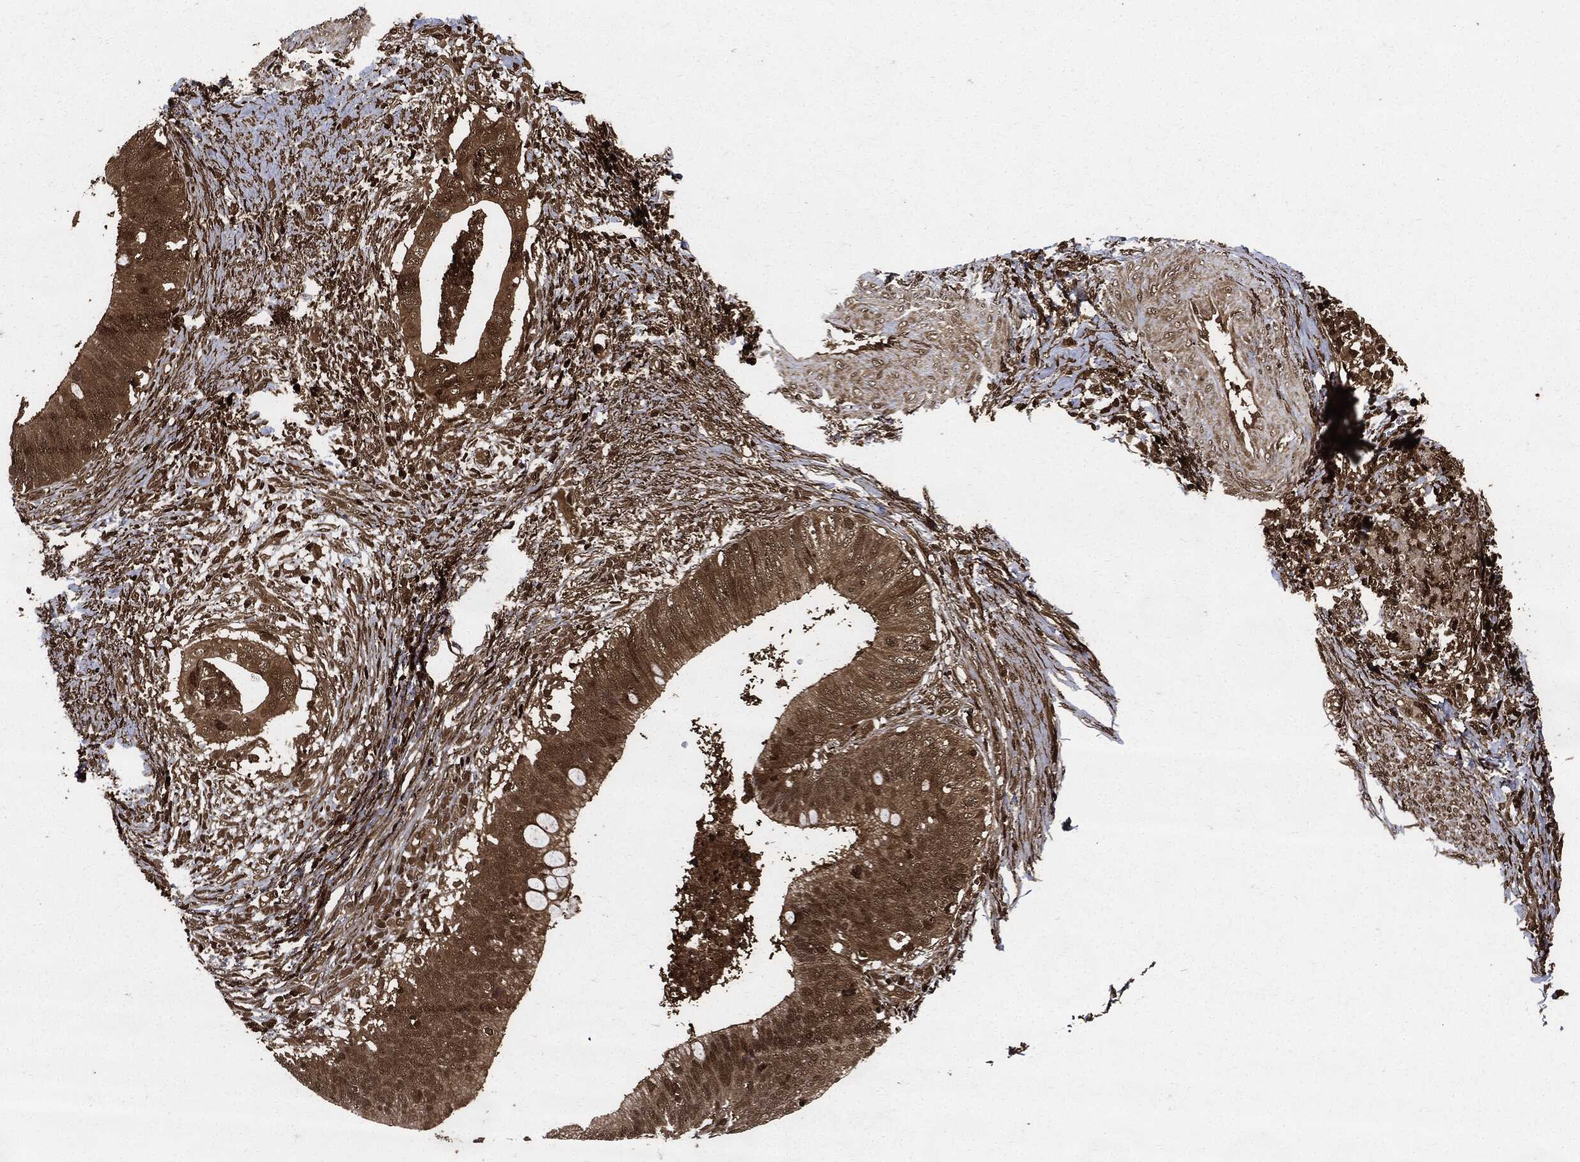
{"staining": {"intensity": "moderate", "quantity": ">75%", "location": "cytoplasmic/membranous"}, "tissue": "cervical cancer", "cell_type": "Tumor cells", "image_type": "cancer", "snomed": [{"axis": "morphology", "description": "Adenocarcinoma, NOS"}, {"axis": "topography", "description": "Cervix"}], "caption": "A brown stain labels moderate cytoplasmic/membranous staining of a protein in cervical cancer tumor cells. The protein of interest is stained brown, and the nuclei are stained in blue (DAB (3,3'-diaminobenzidine) IHC with brightfield microscopy, high magnification).", "gene": "YWHAB", "patient": {"sex": "female", "age": 42}}